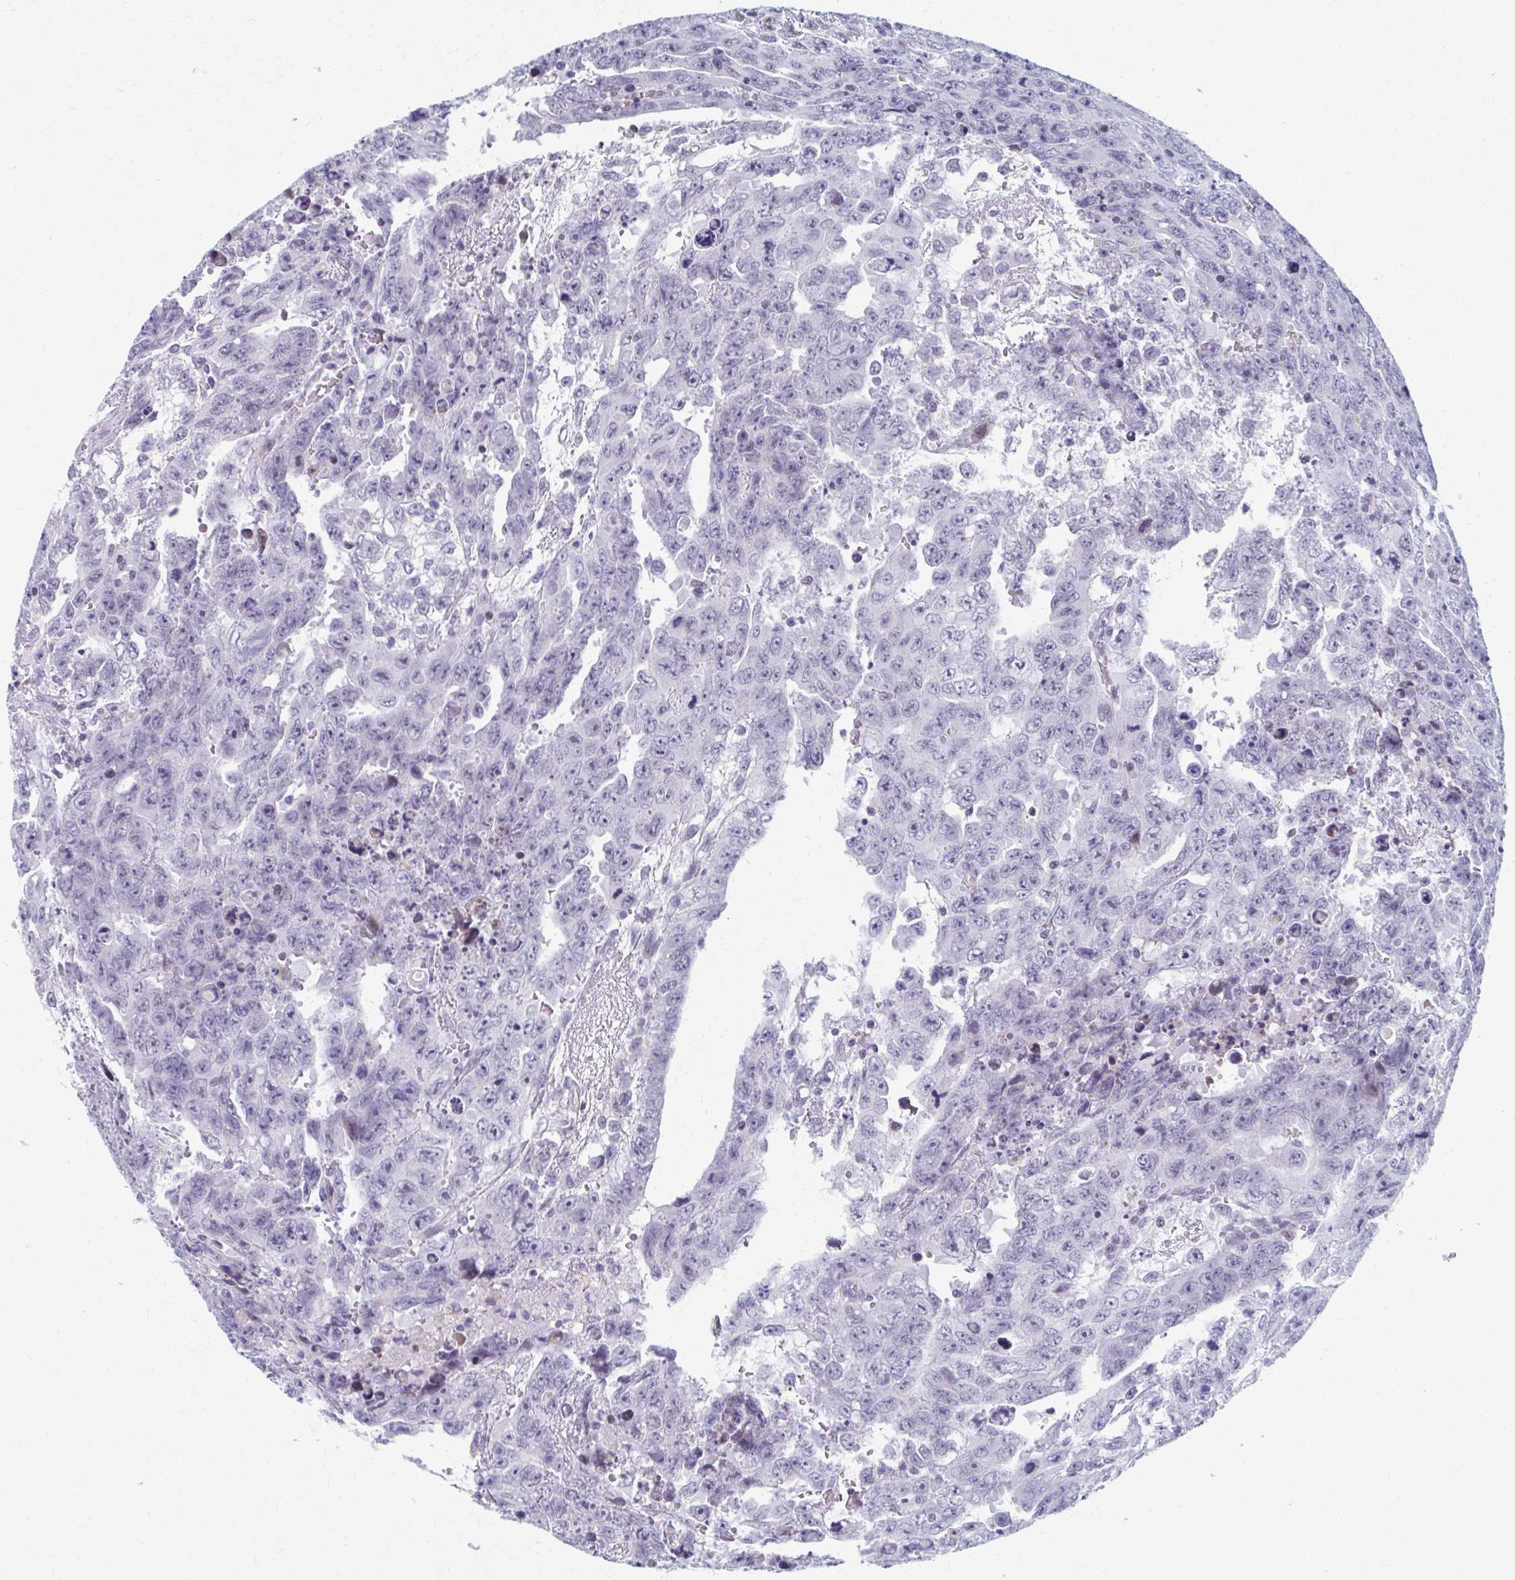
{"staining": {"intensity": "negative", "quantity": "none", "location": "none"}, "tissue": "testis cancer", "cell_type": "Tumor cells", "image_type": "cancer", "snomed": [{"axis": "morphology", "description": "Carcinoma, Embryonal, NOS"}, {"axis": "topography", "description": "Testis"}], "caption": "An IHC photomicrograph of testis embryonal carcinoma is shown. There is no staining in tumor cells of testis embryonal carcinoma.", "gene": "ABHD16B", "patient": {"sex": "male", "age": 24}}